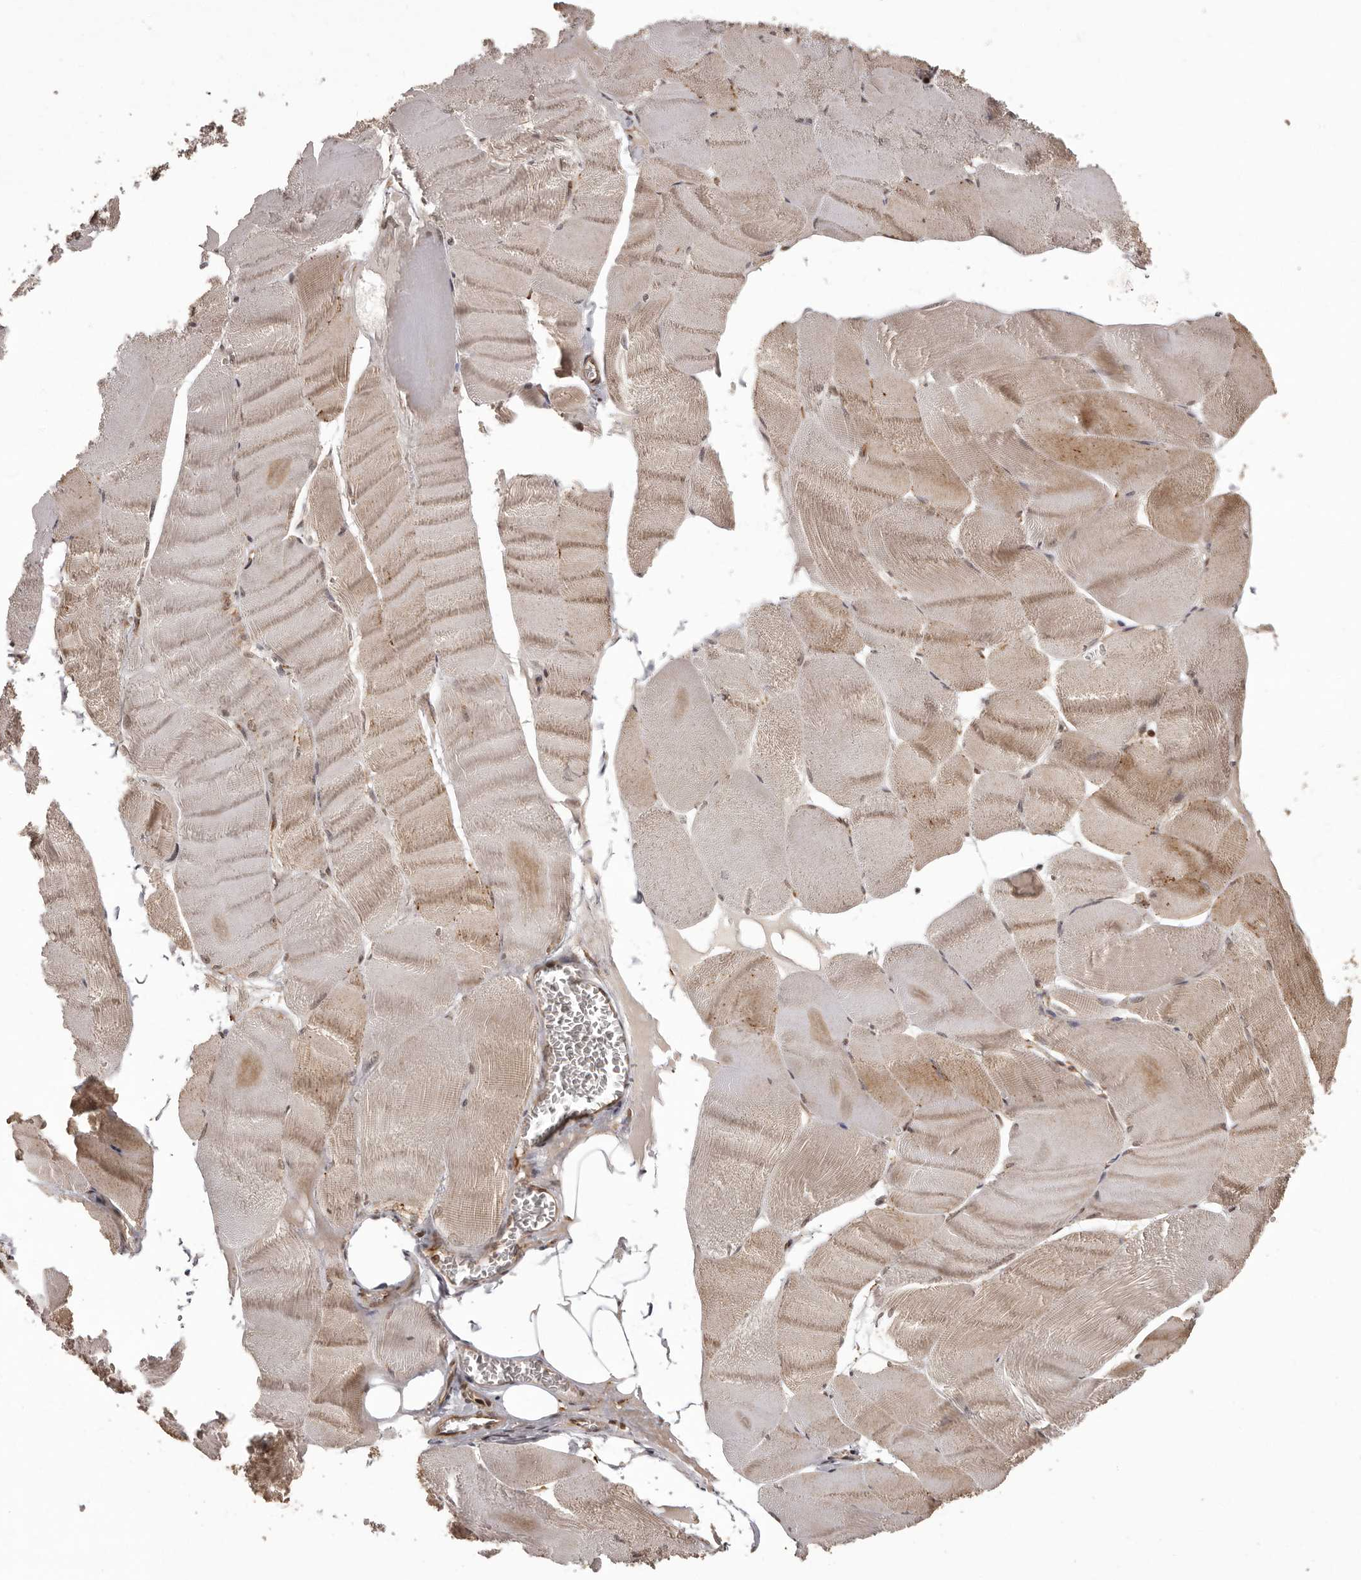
{"staining": {"intensity": "weak", "quantity": "25%-75%", "location": "cytoplasmic/membranous"}, "tissue": "skeletal muscle", "cell_type": "Myocytes", "image_type": "normal", "snomed": [{"axis": "morphology", "description": "Normal tissue, NOS"}, {"axis": "morphology", "description": "Basal cell carcinoma"}, {"axis": "topography", "description": "Skeletal muscle"}], "caption": "The micrograph demonstrates staining of benign skeletal muscle, revealing weak cytoplasmic/membranous protein staining (brown color) within myocytes.", "gene": "IL32", "patient": {"sex": "female", "age": 64}}